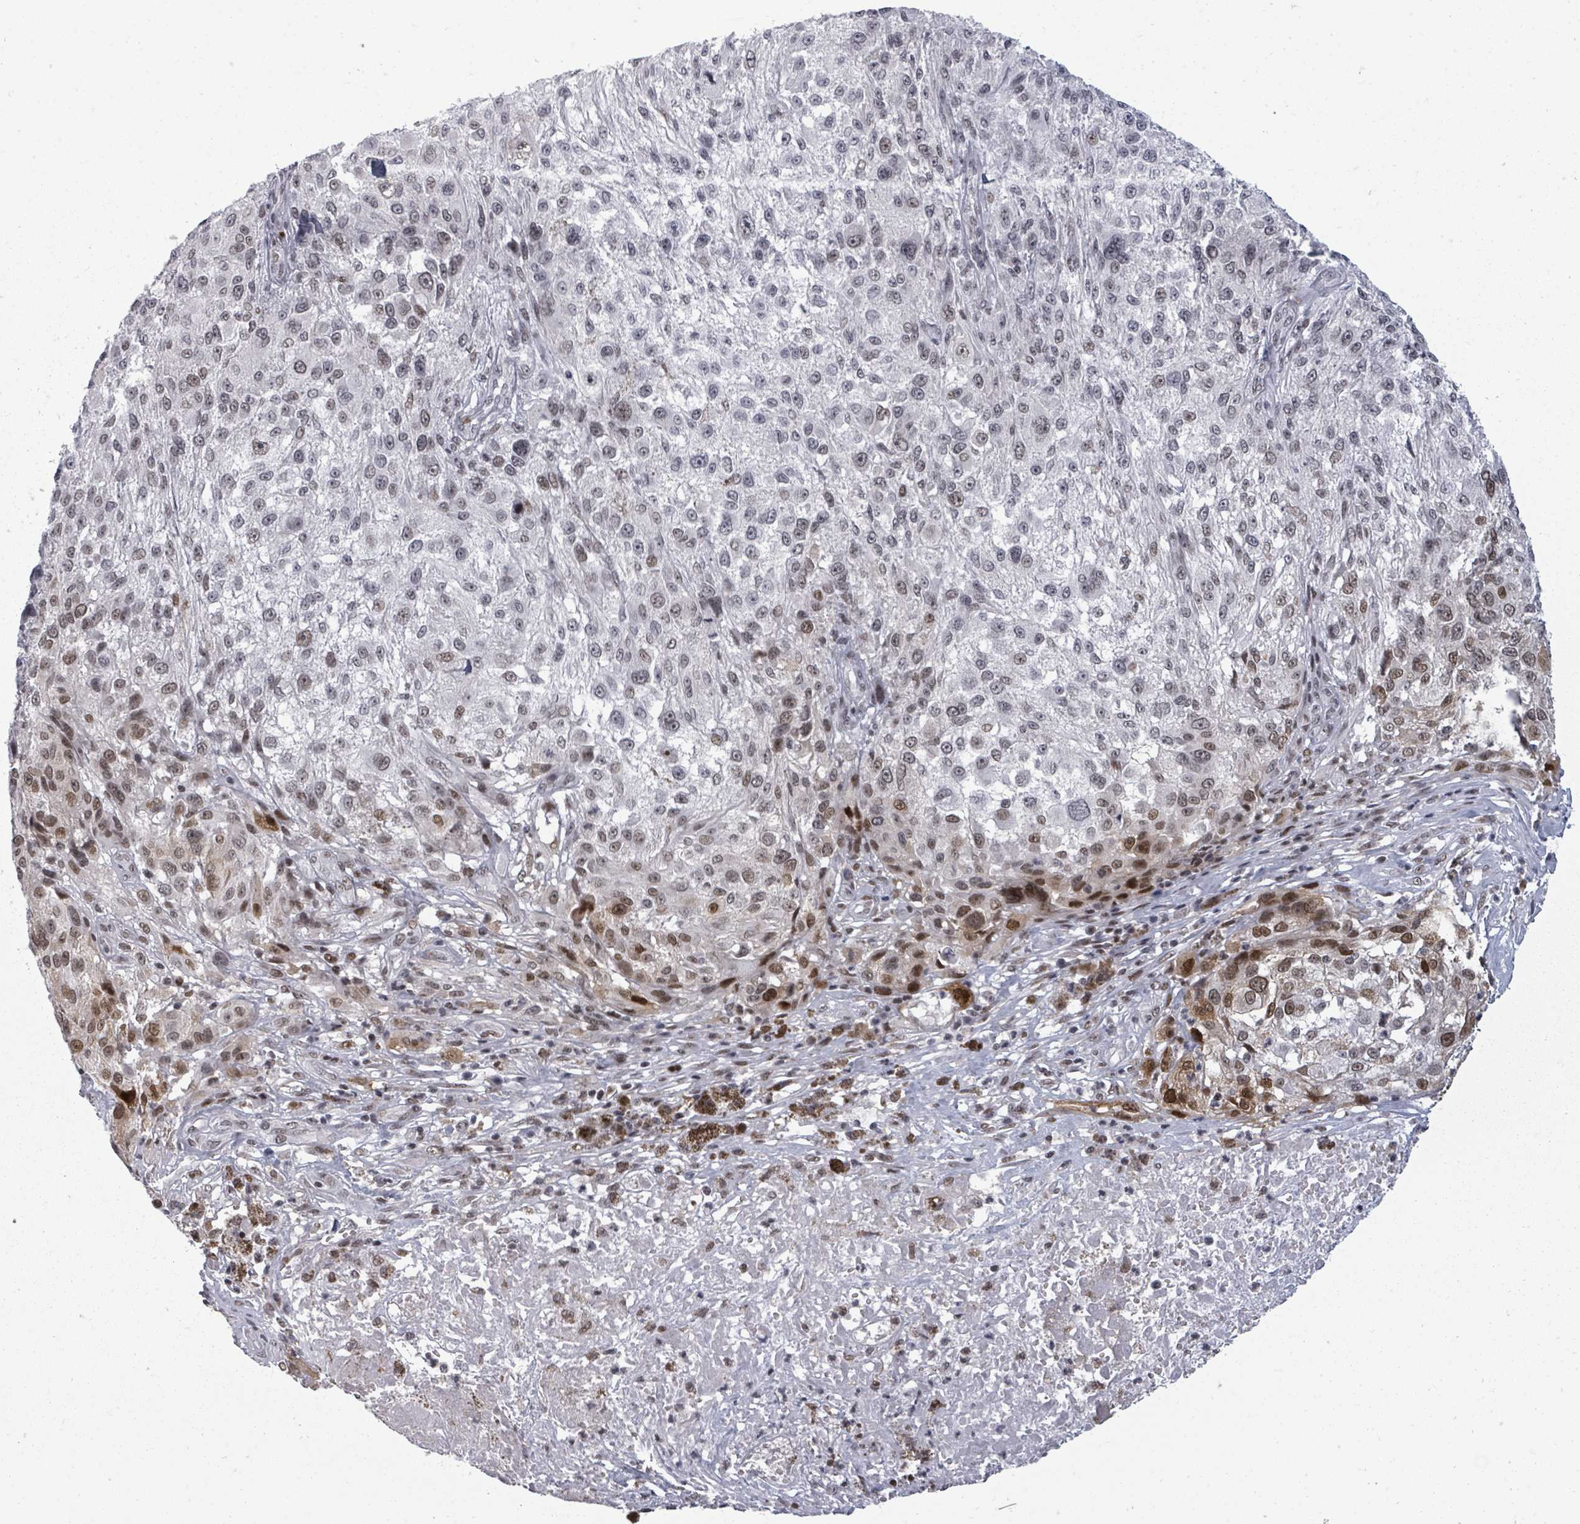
{"staining": {"intensity": "moderate", "quantity": "25%-75%", "location": "nuclear"}, "tissue": "melanoma", "cell_type": "Tumor cells", "image_type": "cancer", "snomed": [{"axis": "morphology", "description": "Normal morphology"}, {"axis": "morphology", "description": "Malignant melanoma, NOS"}, {"axis": "topography", "description": "Skin"}], "caption": "Immunohistochemical staining of melanoma shows medium levels of moderate nuclear staining in approximately 25%-75% of tumor cells. The staining was performed using DAB to visualize the protein expression in brown, while the nuclei were stained in blue with hematoxylin (Magnification: 20x).", "gene": "ERCC5", "patient": {"sex": "female", "age": 72}}